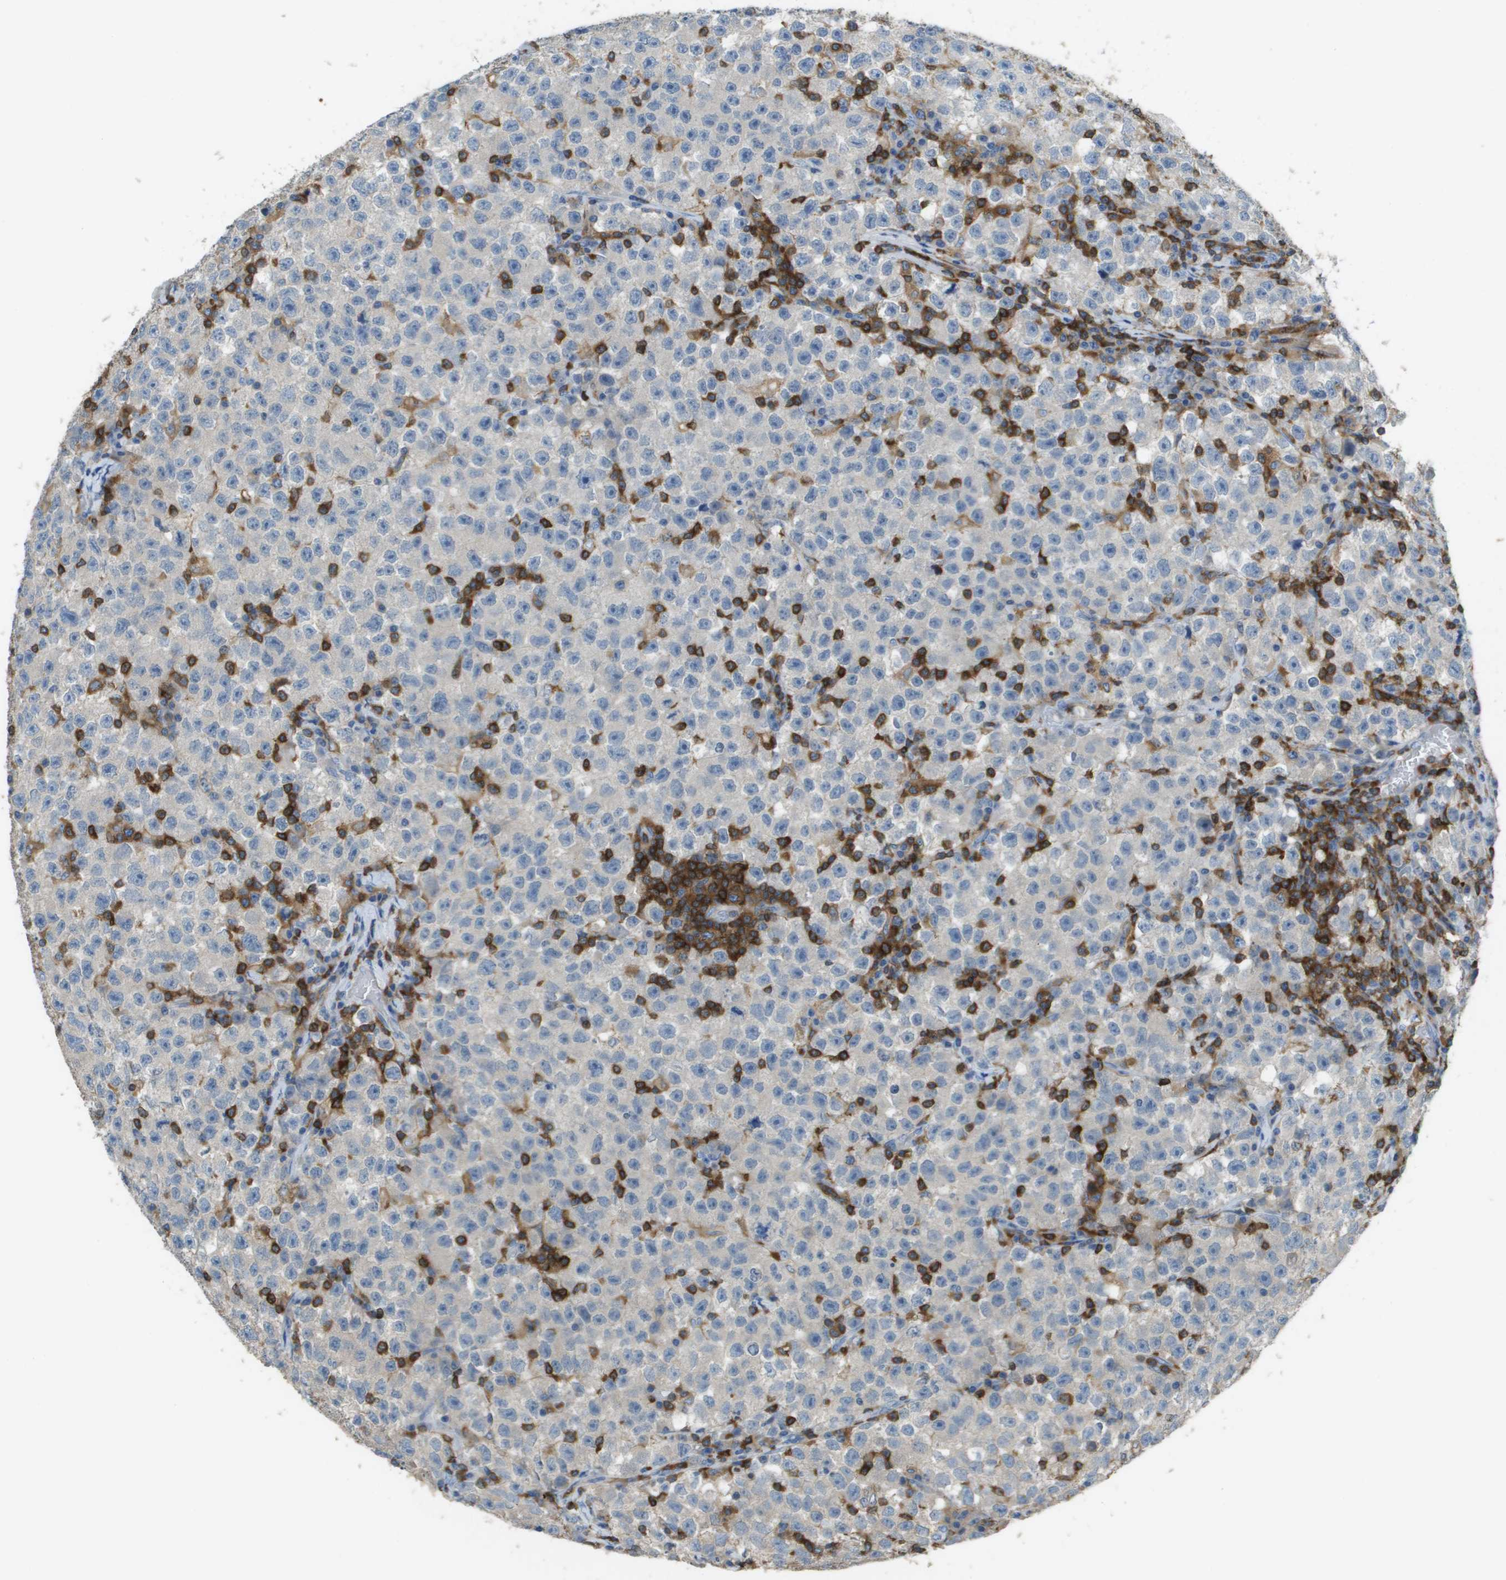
{"staining": {"intensity": "negative", "quantity": "none", "location": "none"}, "tissue": "testis cancer", "cell_type": "Tumor cells", "image_type": "cancer", "snomed": [{"axis": "morphology", "description": "Seminoma, NOS"}, {"axis": "topography", "description": "Testis"}], "caption": "A high-resolution histopathology image shows IHC staining of testis cancer (seminoma), which reveals no significant expression in tumor cells.", "gene": "APBB1IP", "patient": {"sex": "male", "age": 22}}